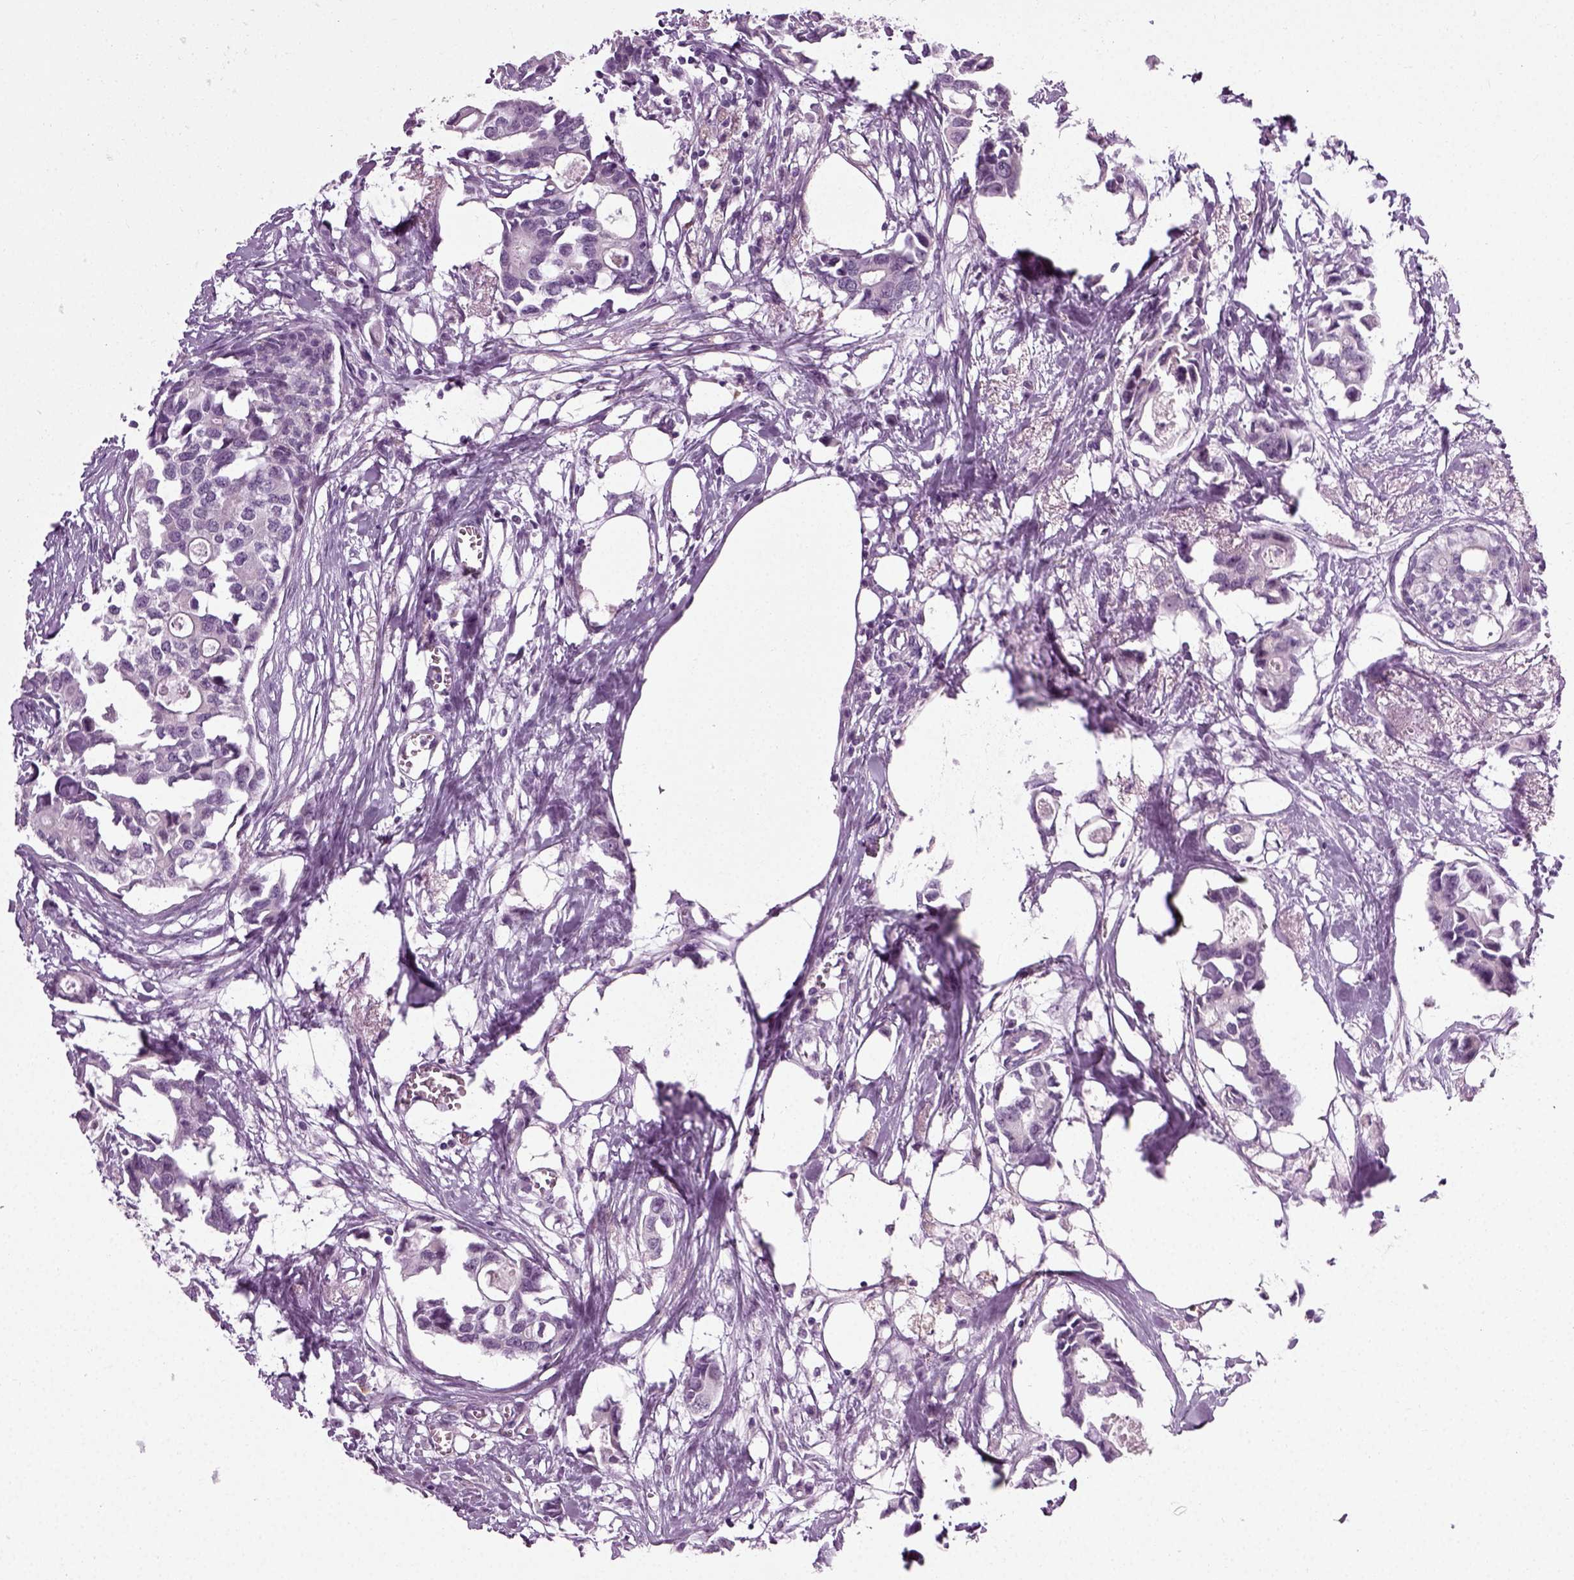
{"staining": {"intensity": "negative", "quantity": "none", "location": "none"}, "tissue": "breast cancer", "cell_type": "Tumor cells", "image_type": "cancer", "snomed": [{"axis": "morphology", "description": "Duct carcinoma"}, {"axis": "topography", "description": "Breast"}], "caption": "The image demonstrates no significant staining in tumor cells of breast intraductal carcinoma. (Immunohistochemistry (ihc), brightfield microscopy, high magnification).", "gene": "SCG5", "patient": {"sex": "female", "age": 83}}